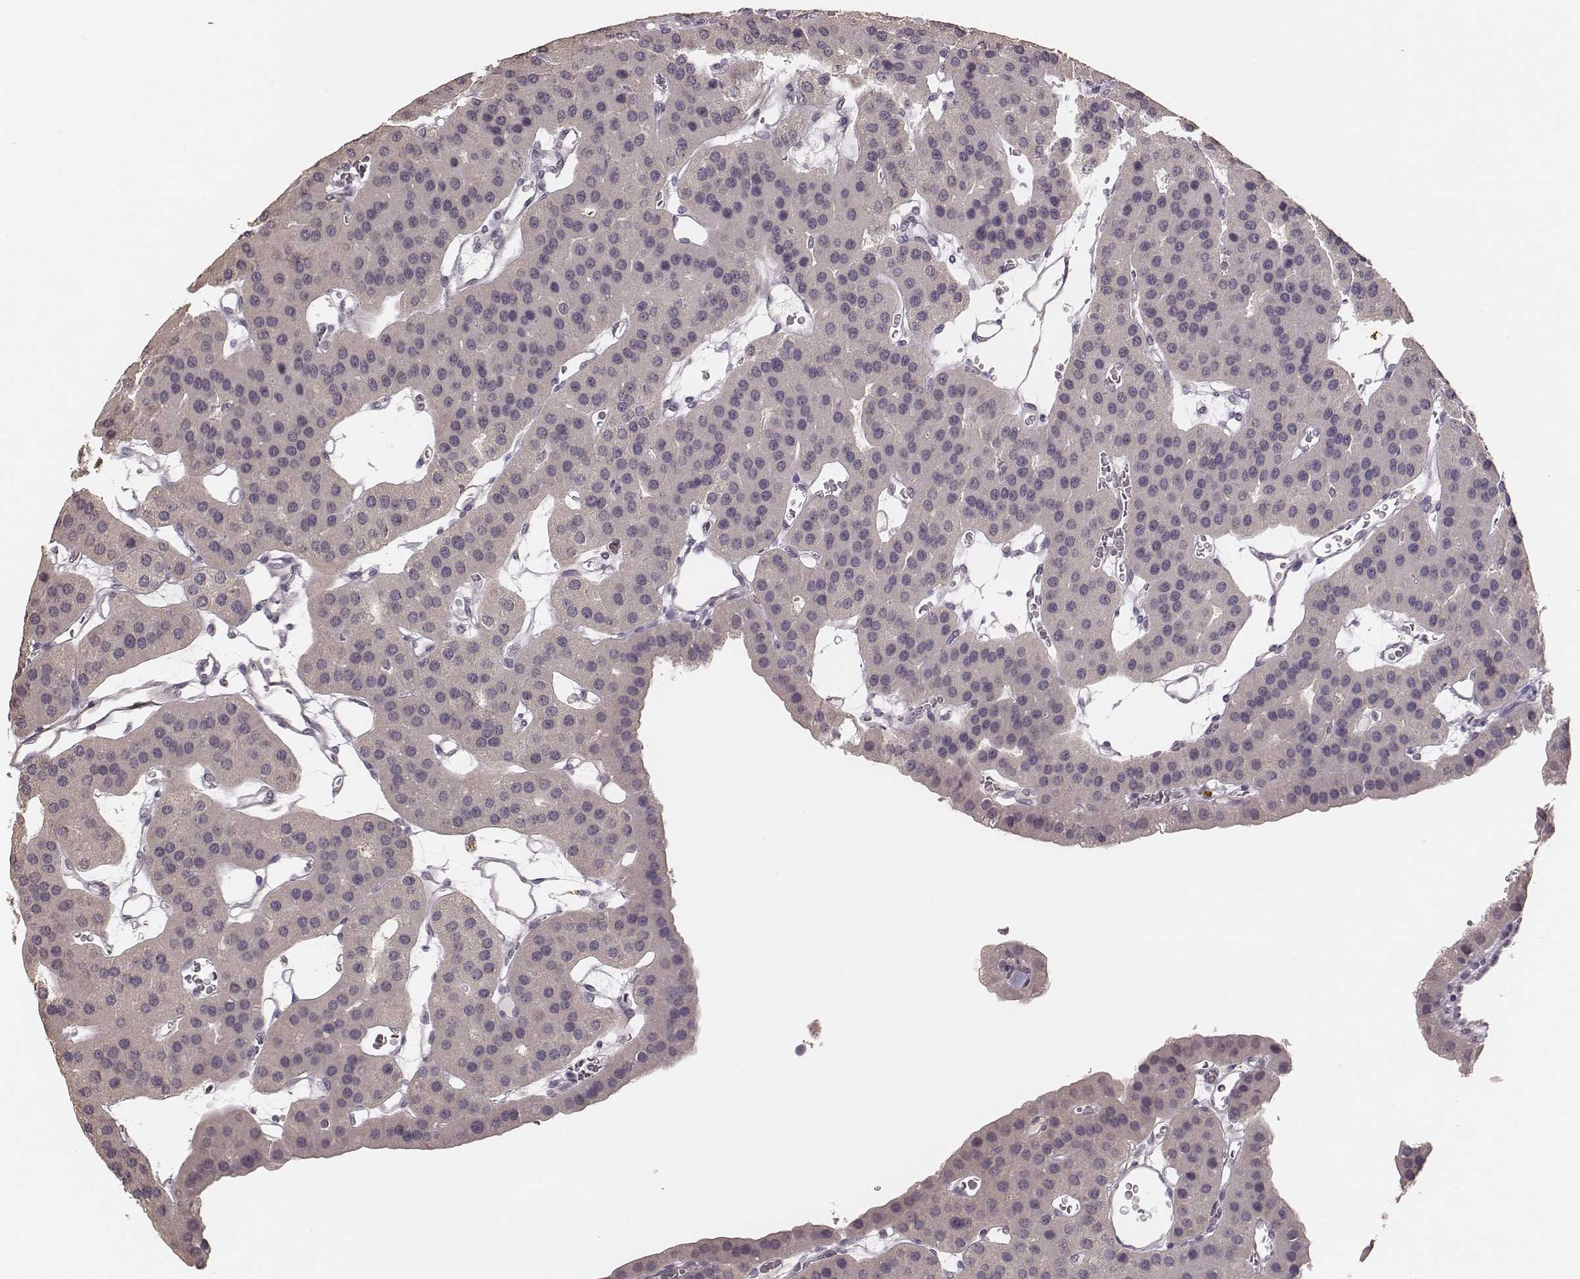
{"staining": {"intensity": "negative", "quantity": "none", "location": "none"}, "tissue": "parathyroid gland", "cell_type": "Glandular cells", "image_type": "normal", "snomed": [{"axis": "morphology", "description": "Normal tissue, NOS"}, {"axis": "morphology", "description": "Adenoma, NOS"}, {"axis": "topography", "description": "Parathyroid gland"}], "caption": "High magnification brightfield microscopy of normal parathyroid gland stained with DAB (brown) and counterstained with hematoxylin (blue): glandular cells show no significant expression.", "gene": "LY6K", "patient": {"sex": "female", "age": 86}}